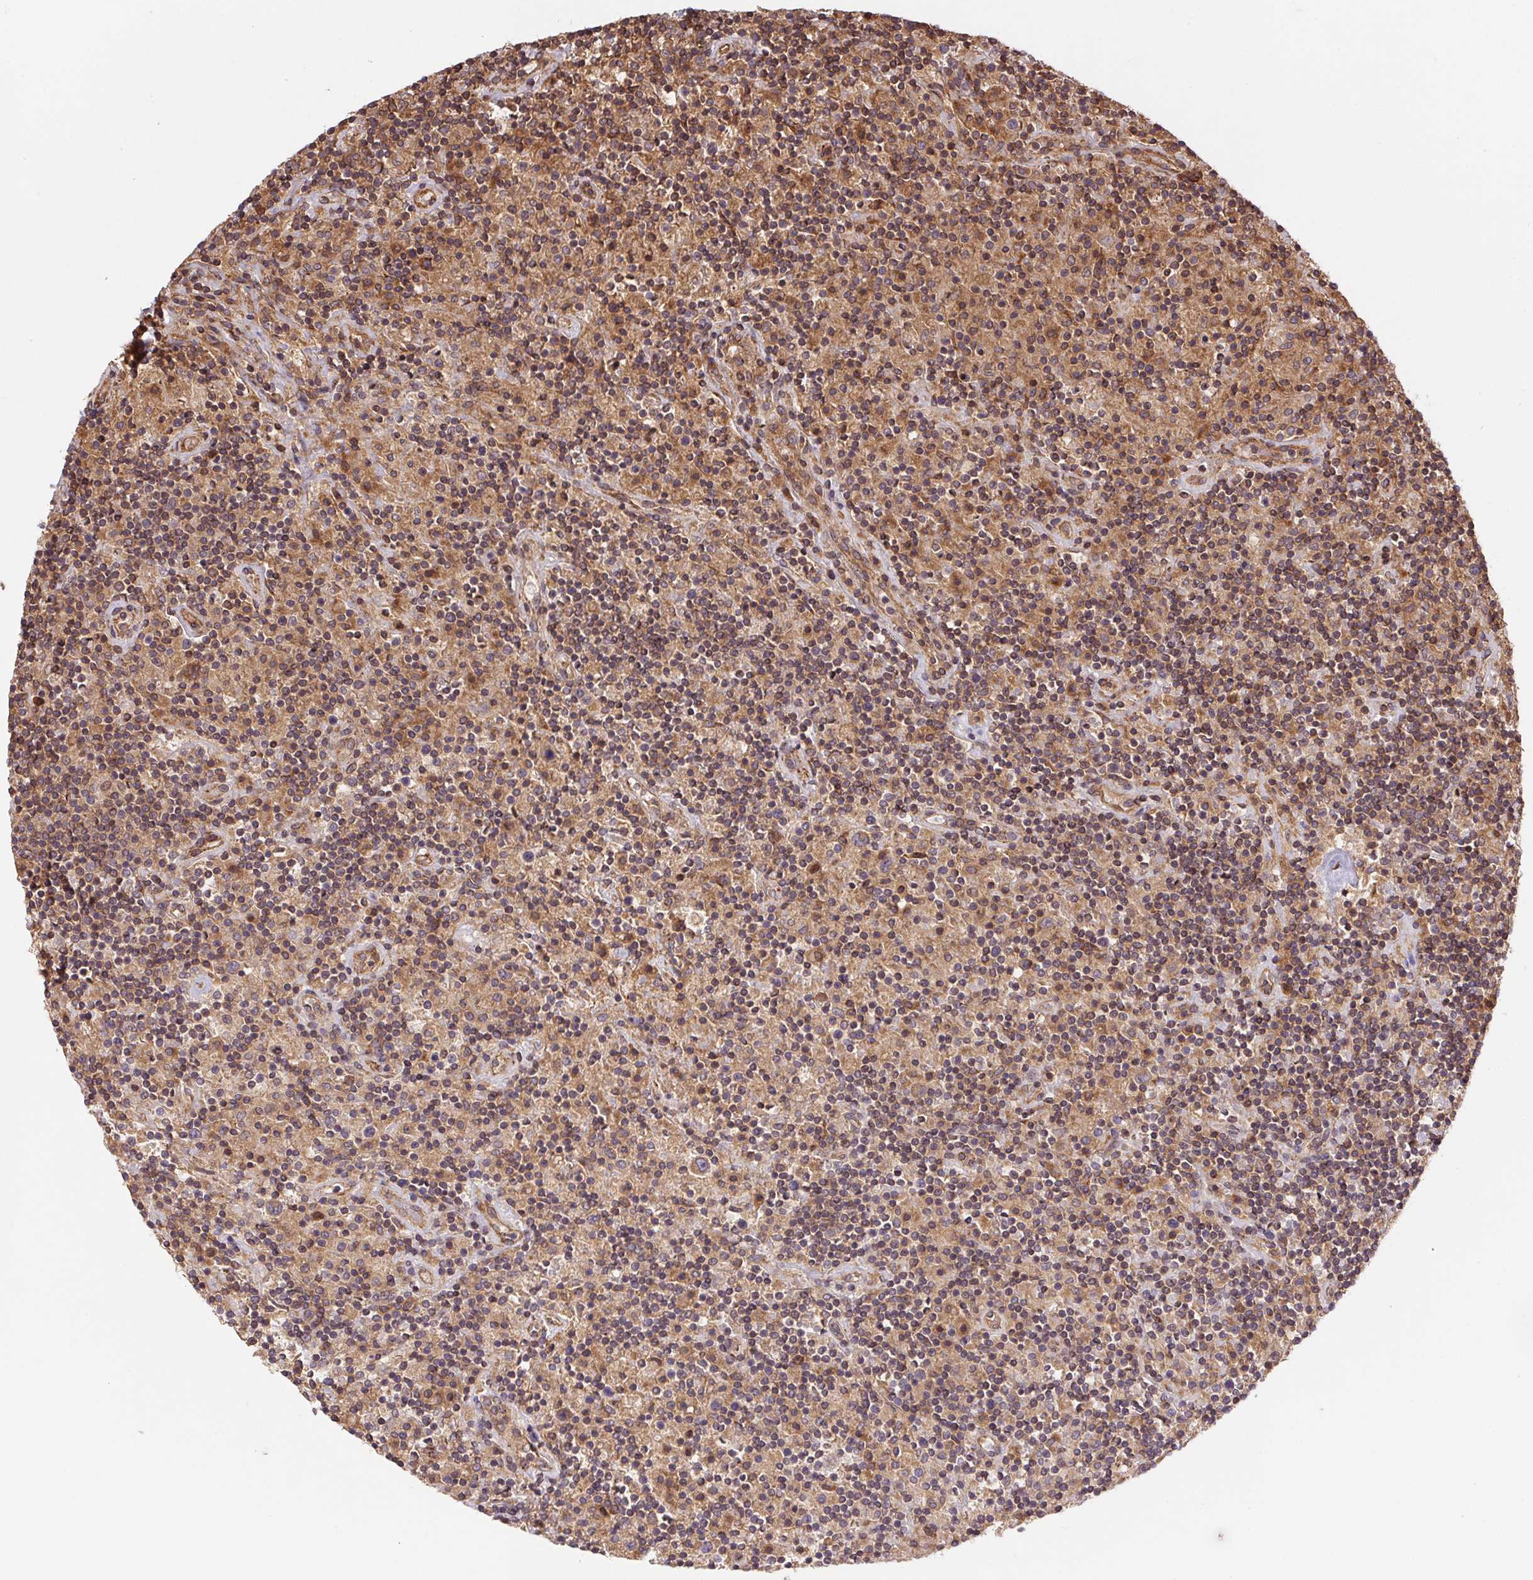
{"staining": {"intensity": "weak", "quantity": "<25%", "location": "cytoplasmic/membranous"}, "tissue": "lymphoma", "cell_type": "Tumor cells", "image_type": "cancer", "snomed": [{"axis": "morphology", "description": "Hodgkin's disease, NOS"}, {"axis": "topography", "description": "Lymph node"}], "caption": "A micrograph of human lymphoma is negative for staining in tumor cells.", "gene": "MEX3D", "patient": {"sex": "male", "age": 70}}